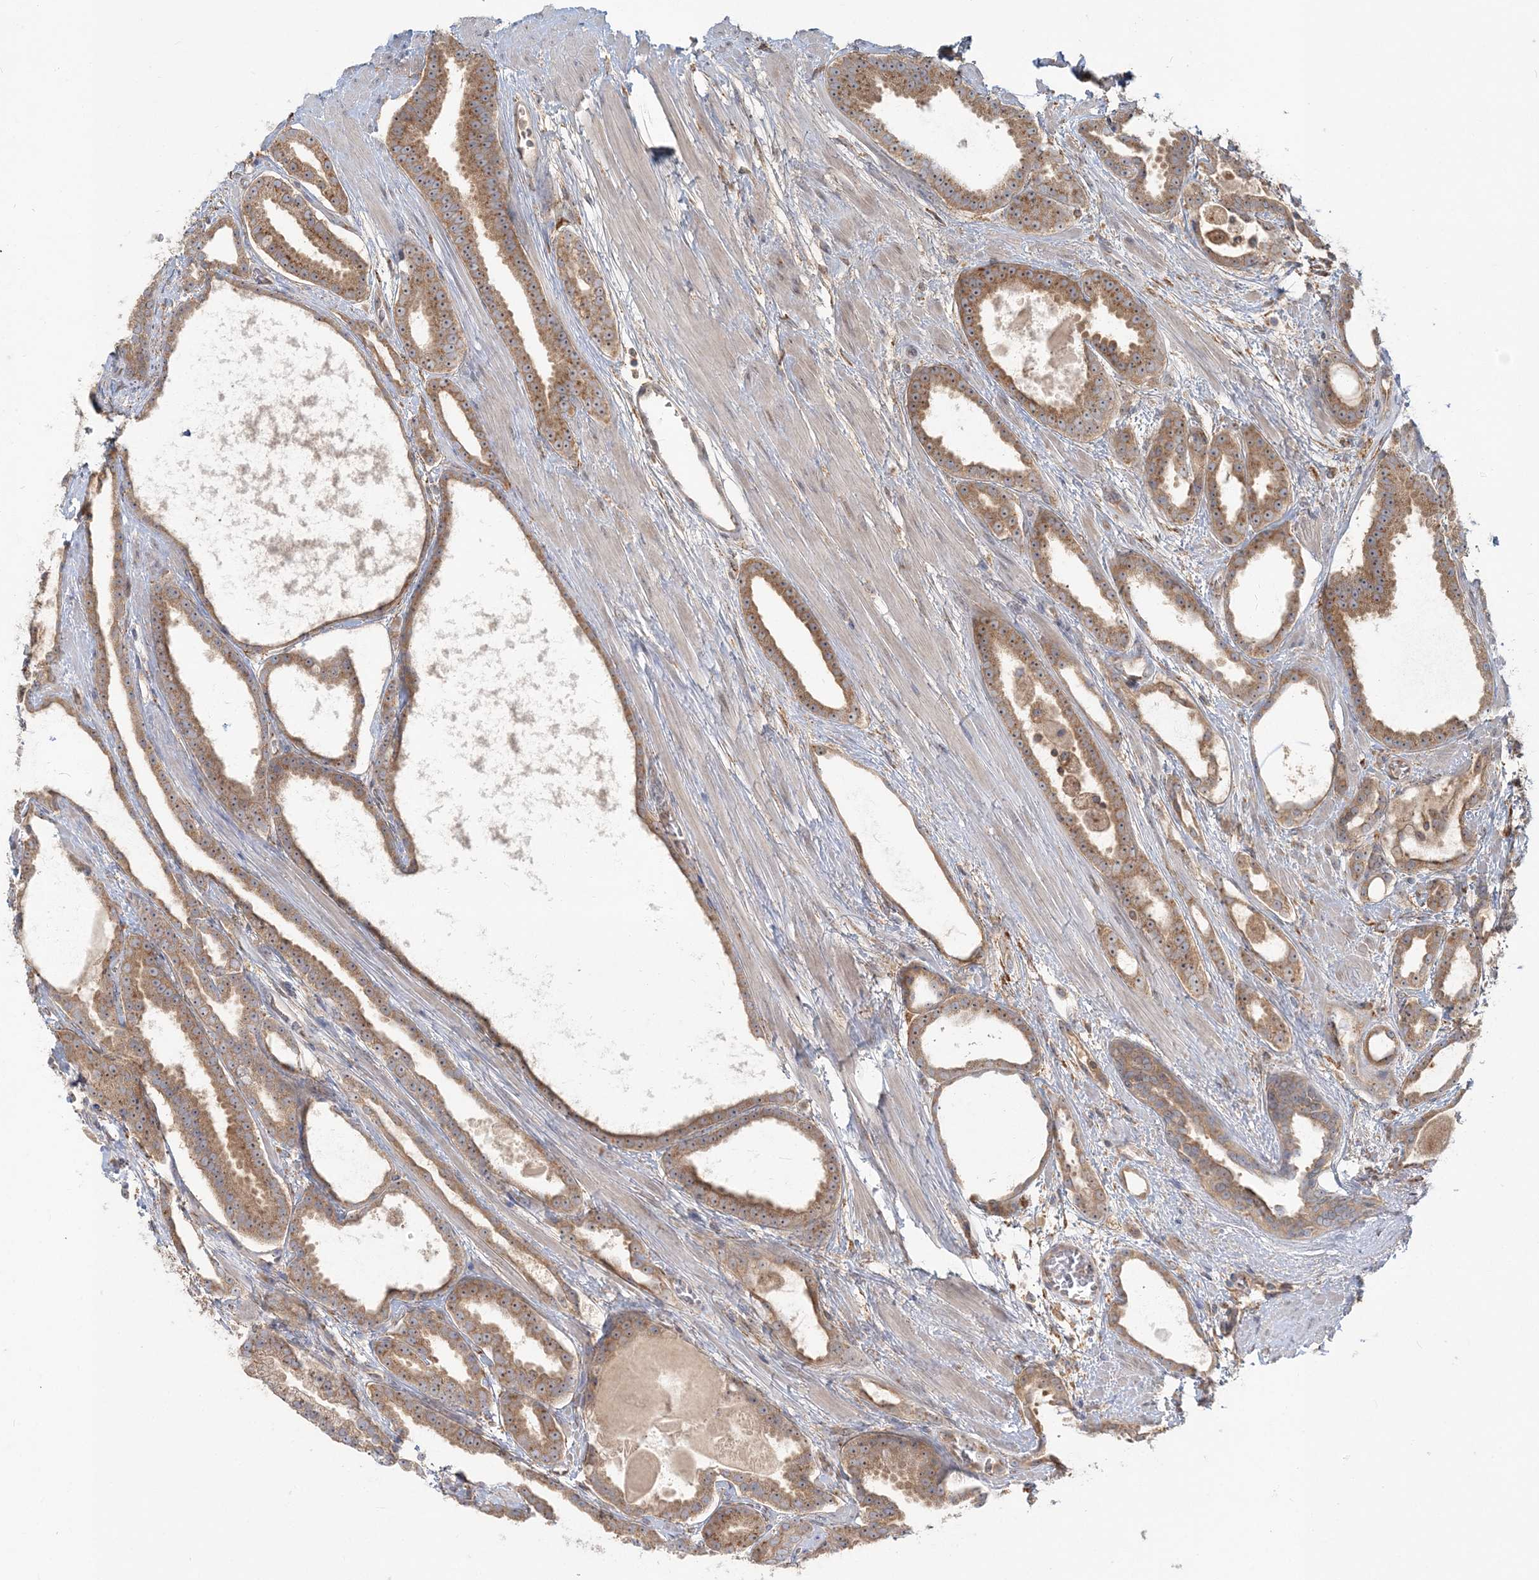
{"staining": {"intensity": "moderate", "quantity": ">75%", "location": "cytoplasmic/membranous"}, "tissue": "prostate cancer", "cell_type": "Tumor cells", "image_type": "cancer", "snomed": [{"axis": "morphology", "description": "Adenocarcinoma, High grade"}, {"axis": "topography", "description": "Prostate"}], "caption": "Immunohistochemistry staining of adenocarcinoma (high-grade) (prostate), which shows medium levels of moderate cytoplasmic/membranous positivity in about >75% of tumor cells indicating moderate cytoplasmic/membranous protein expression. The staining was performed using DAB (brown) for protein detection and nuclei were counterstained in hematoxylin (blue).", "gene": "AP1AR", "patient": {"sex": "male", "age": 60}}